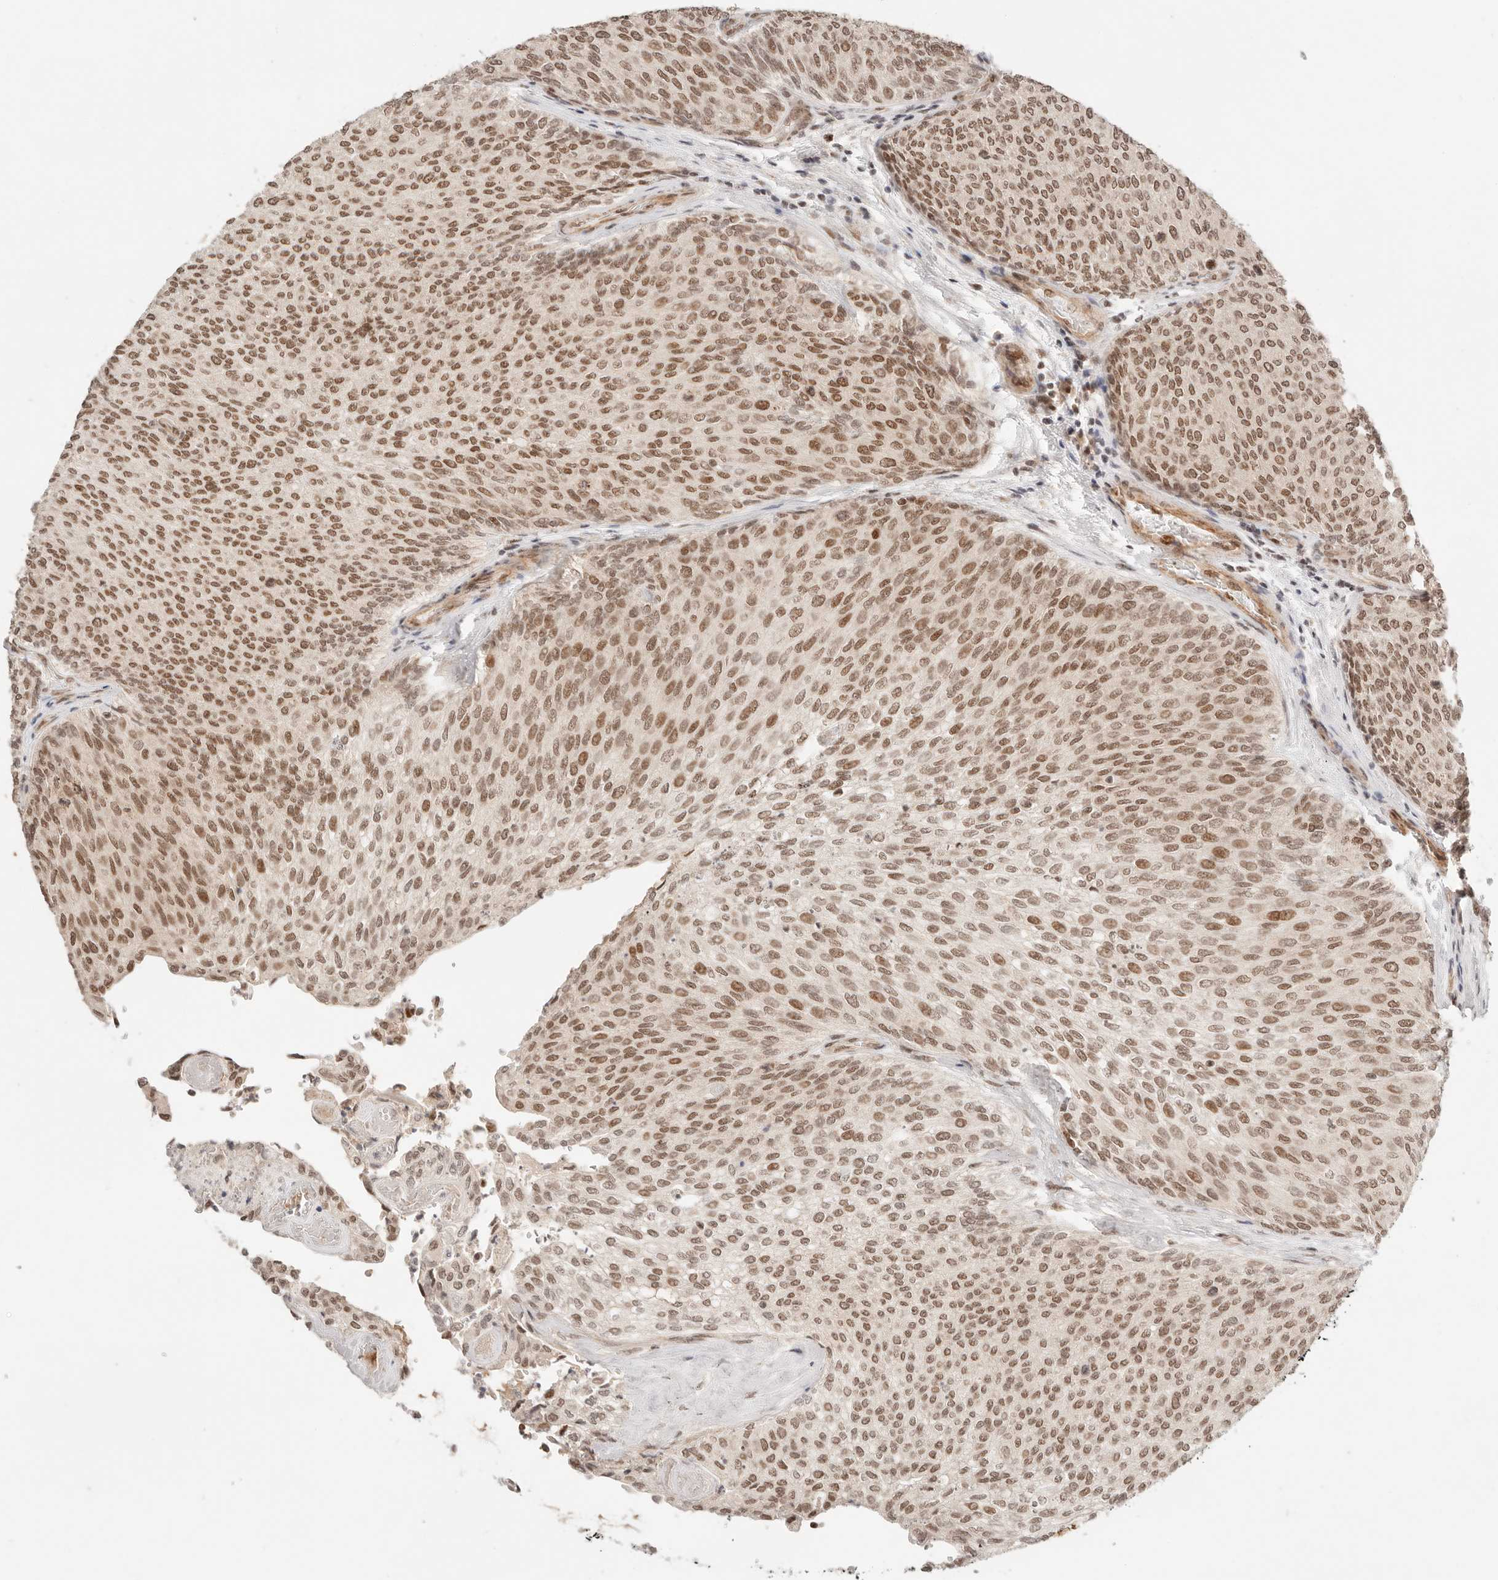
{"staining": {"intensity": "moderate", "quantity": ">75%", "location": "nuclear"}, "tissue": "urothelial cancer", "cell_type": "Tumor cells", "image_type": "cancer", "snomed": [{"axis": "morphology", "description": "Urothelial carcinoma, Low grade"}, {"axis": "topography", "description": "Urinary bladder"}], "caption": "Immunohistochemistry of human low-grade urothelial carcinoma reveals medium levels of moderate nuclear positivity in about >75% of tumor cells. Using DAB (brown) and hematoxylin (blue) stains, captured at high magnification using brightfield microscopy.", "gene": "GTF2E2", "patient": {"sex": "female", "age": 79}}